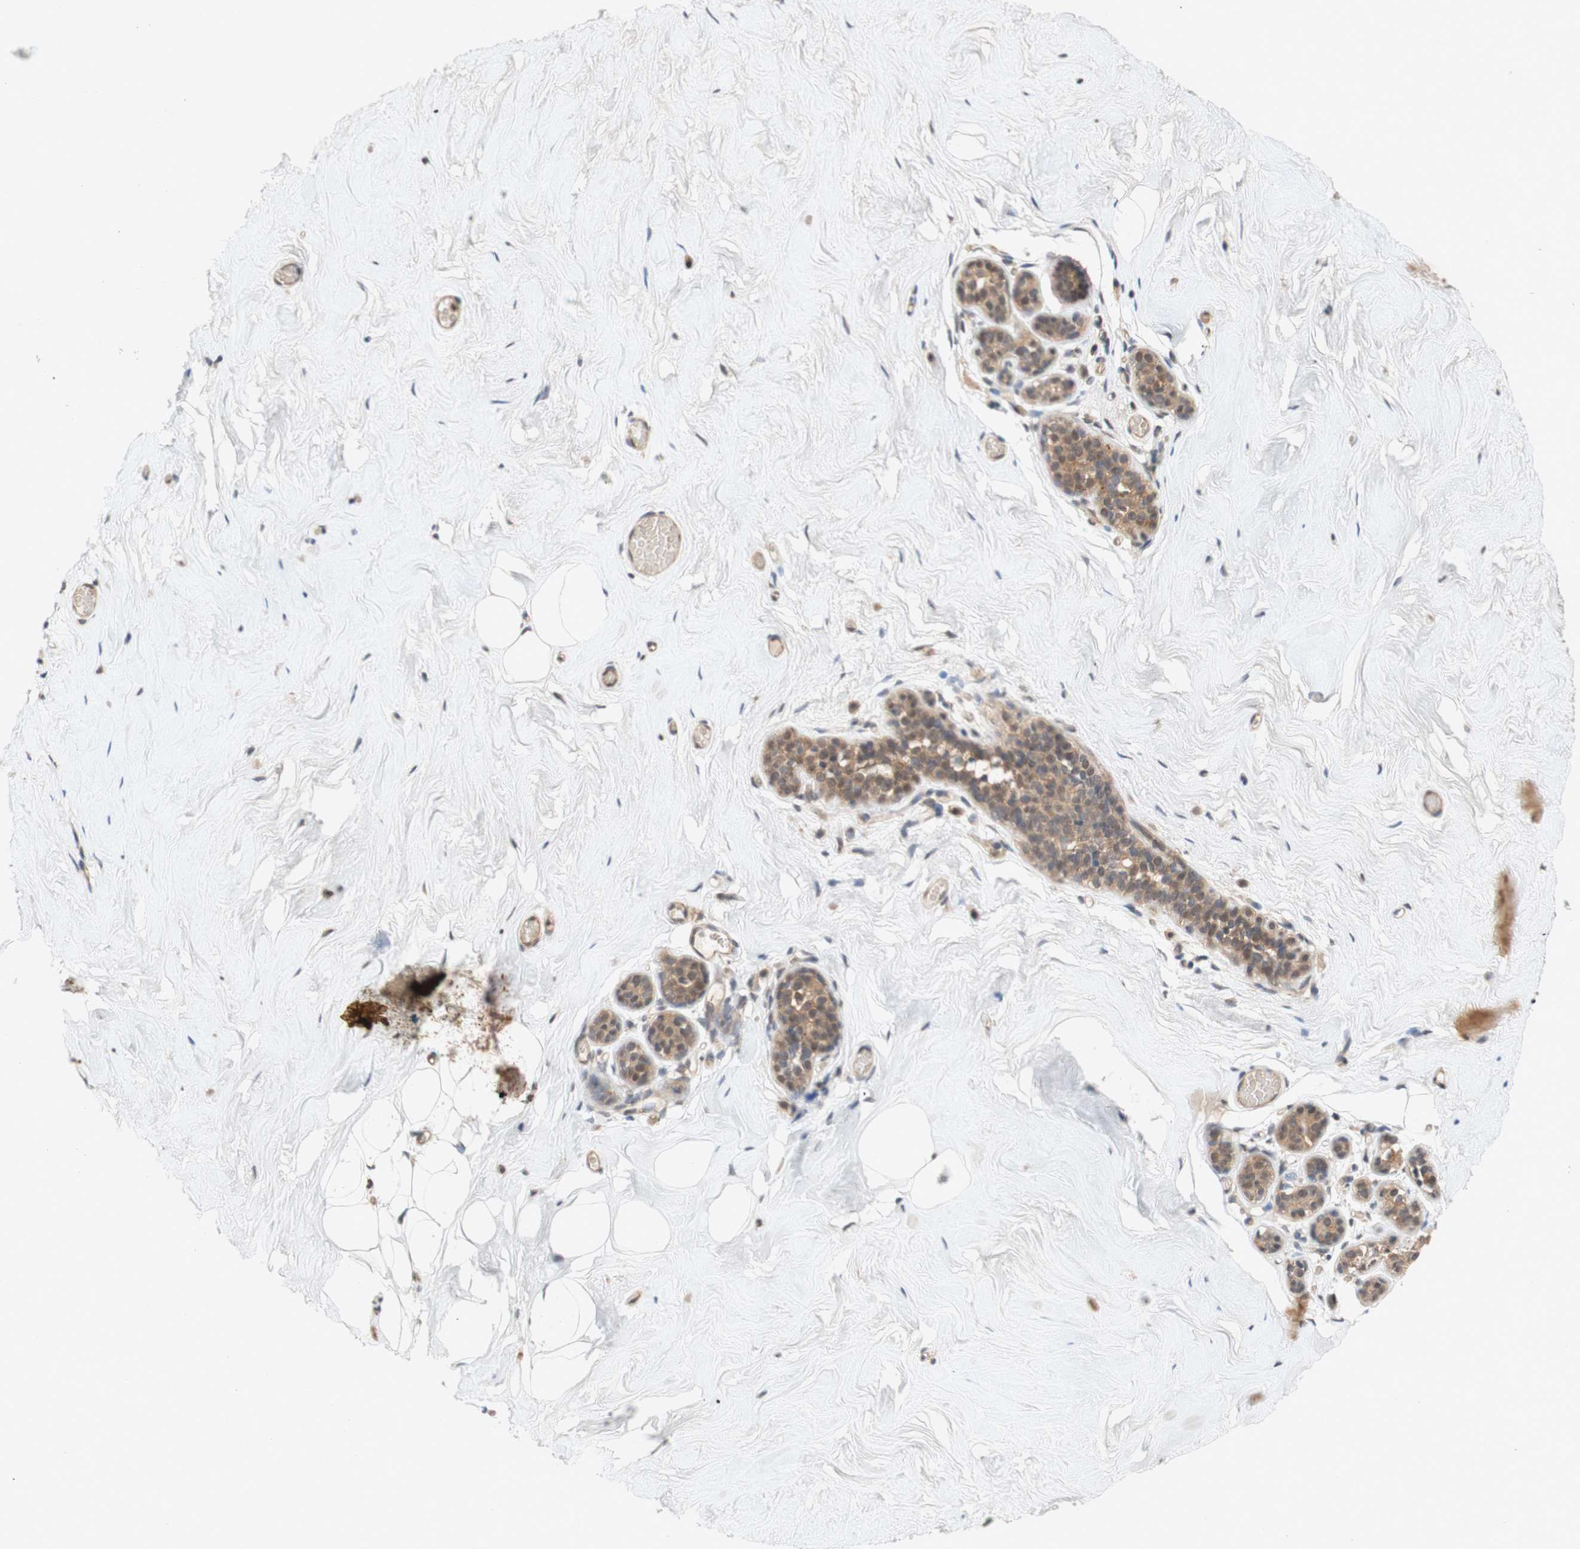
{"staining": {"intensity": "negative", "quantity": "none", "location": "none"}, "tissue": "breast", "cell_type": "Adipocytes", "image_type": "normal", "snomed": [{"axis": "morphology", "description": "Normal tissue, NOS"}, {"axis": "topography", "description": "Breast"}], "caption": "This is a micrograph of immunohistochemistry staining of normal breast, which shows no expression in adipocytes.", "gene": "PIN1", "patient": {"sex": "female", "age": 75}}